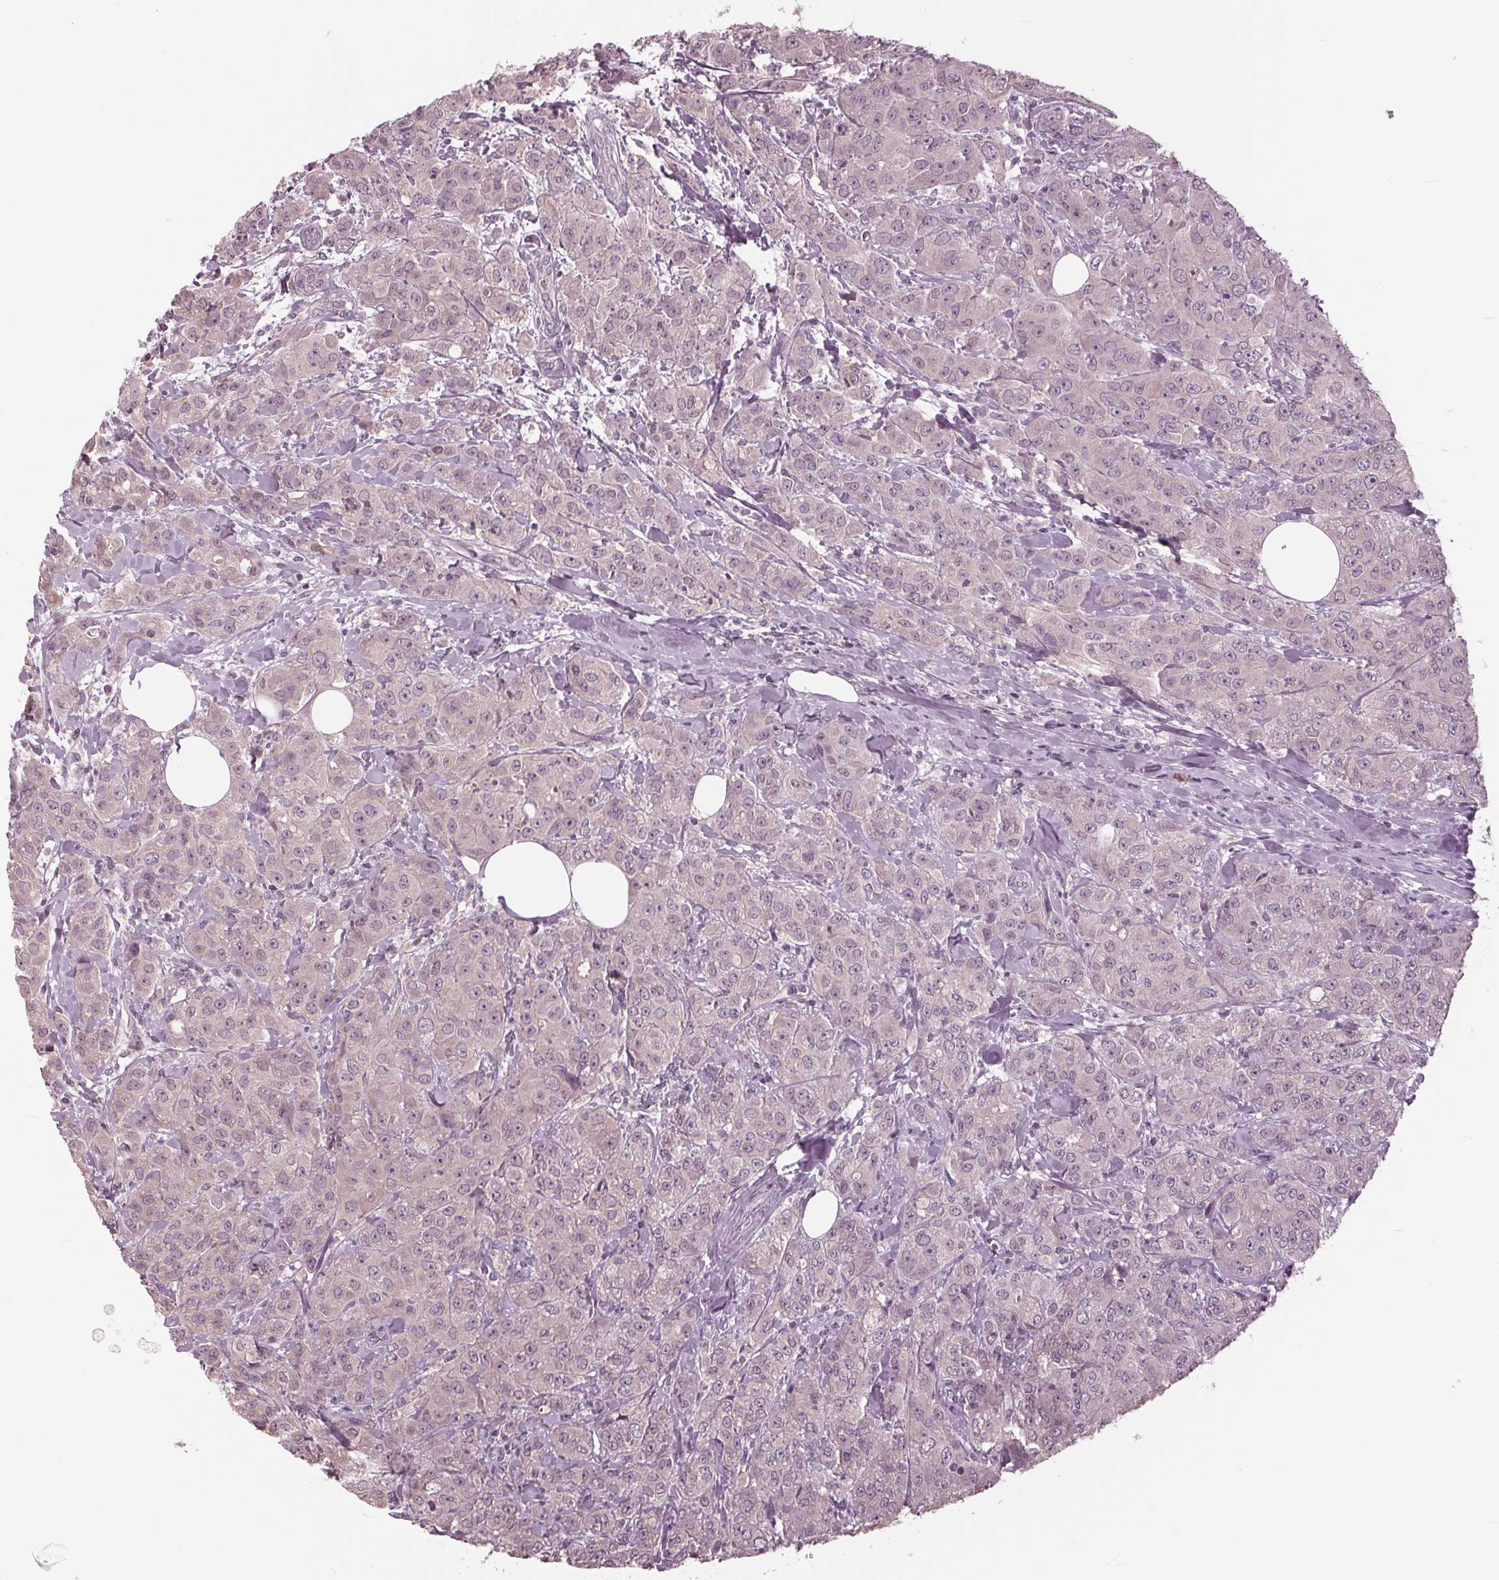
{"staining": {"intensity": "negative", "quantity": "none", "location": "none"}, "tissue": "breast cancer", "cell_type": "Tumor cells", "image_type": "cancer", "snomed": [{"axis": "morphology", "description": "Normal tissue, NOS"}, {"axis": "morphology", "description": "Duct carcinoma"}, {"axis": "topography", "description": "Breast"}], "caption": "An image of human intraductal carcinoma (breast) is negative for staining in tumor cells.", "gene": "SIGLEC6", "patient": {"sex": "female", "age": 43}}